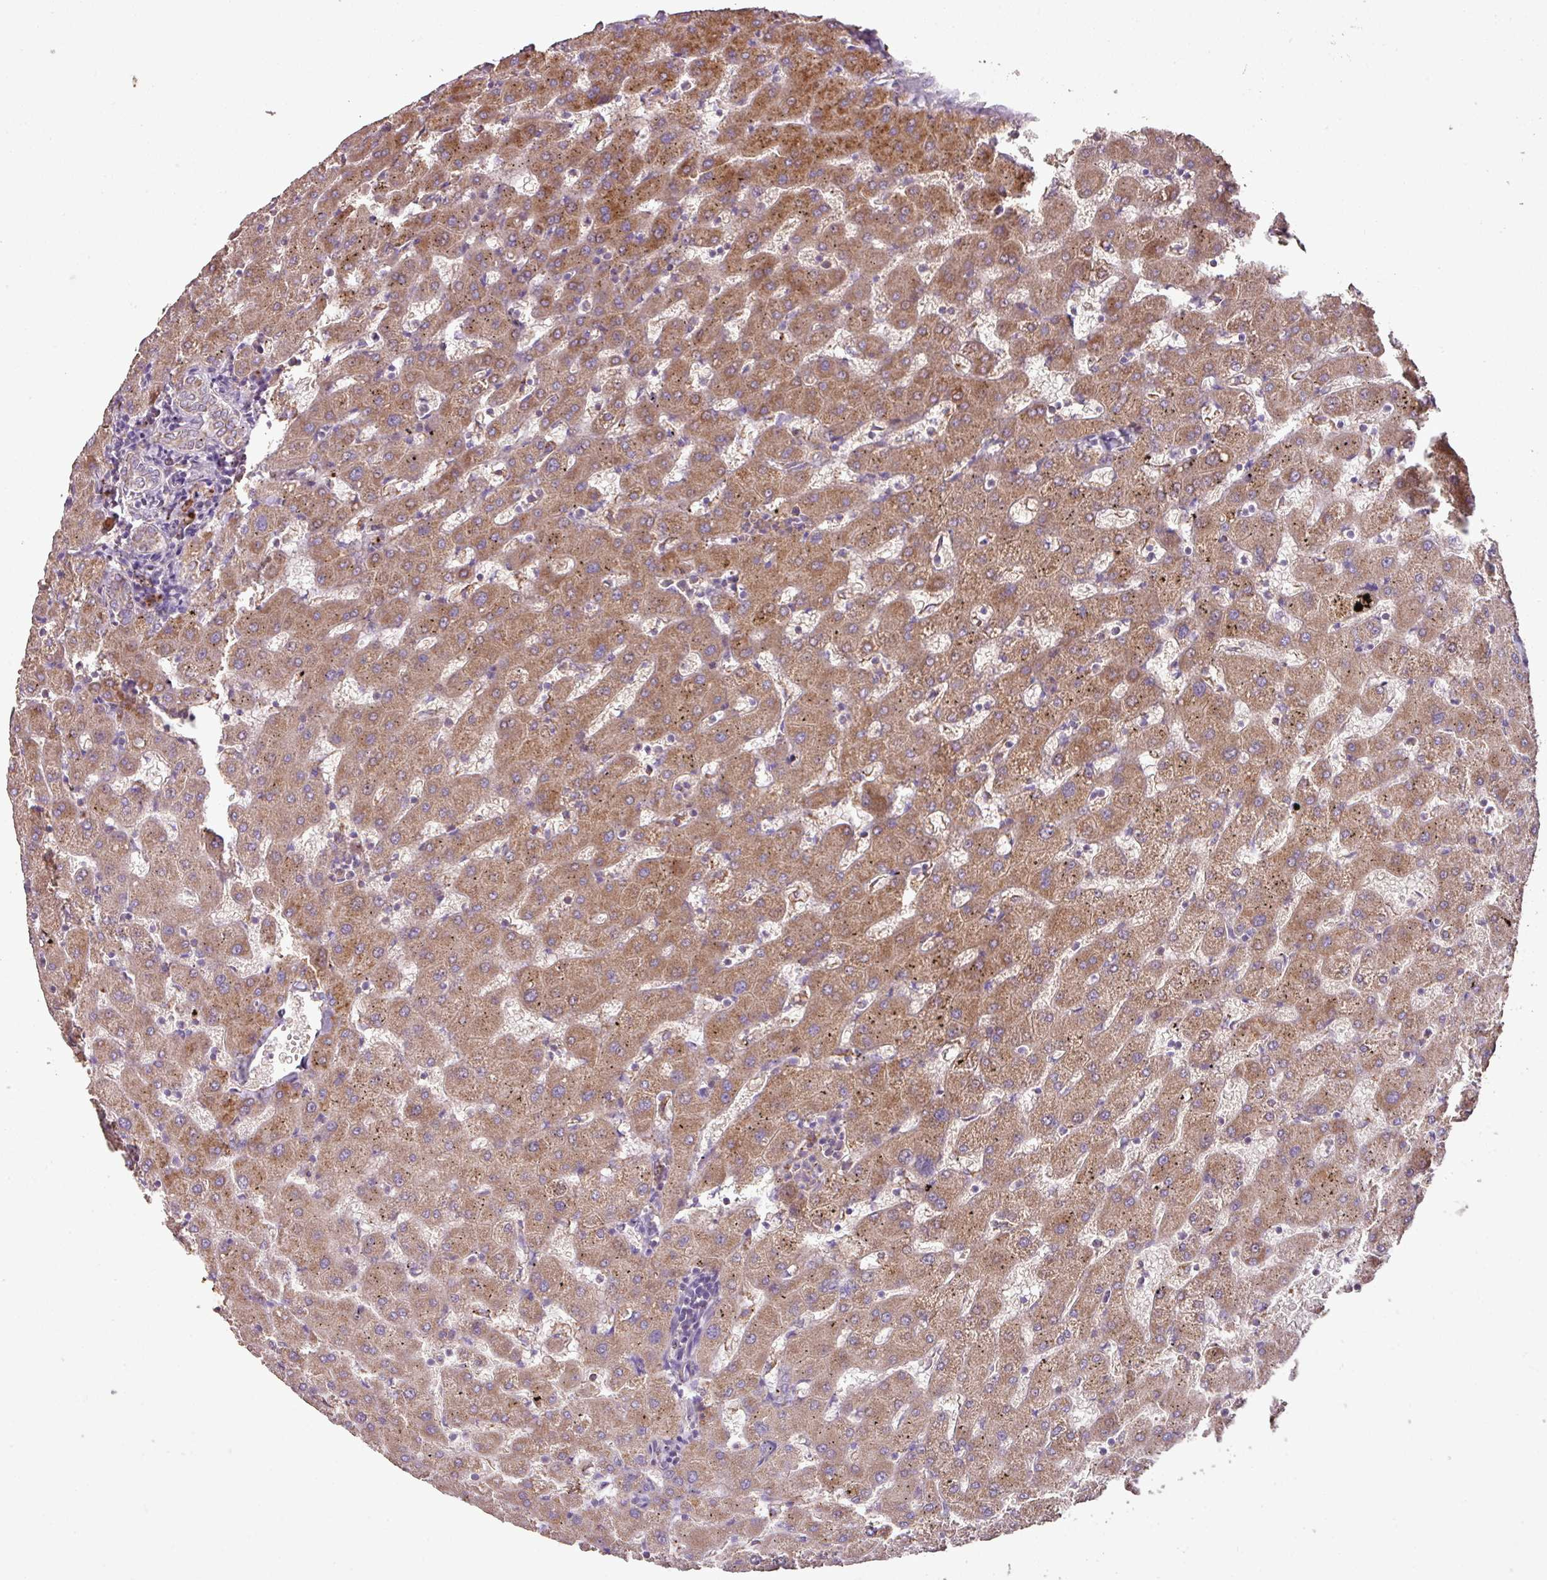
{"staining": {"intensity": "weak", "quantity": ">75%", "location": "cytoplasmic/membranous"}, "tissue": "liver", "cell_type": "Cholangiocytes", "image_type": "normal", "snomed": [{"axis": "morphology", "description": "Normal tissue, NOS"}, {"axis": "topography", "description": "Liver"}], "caption": "Immunohistochemistry of benign human liver exhibits low levels of weak cytoplasmic/membranous expression in about >75% of cholangiocytes.", "gene": "ENSG00000260170", "patient": {"sex": "female", "age": 63}}